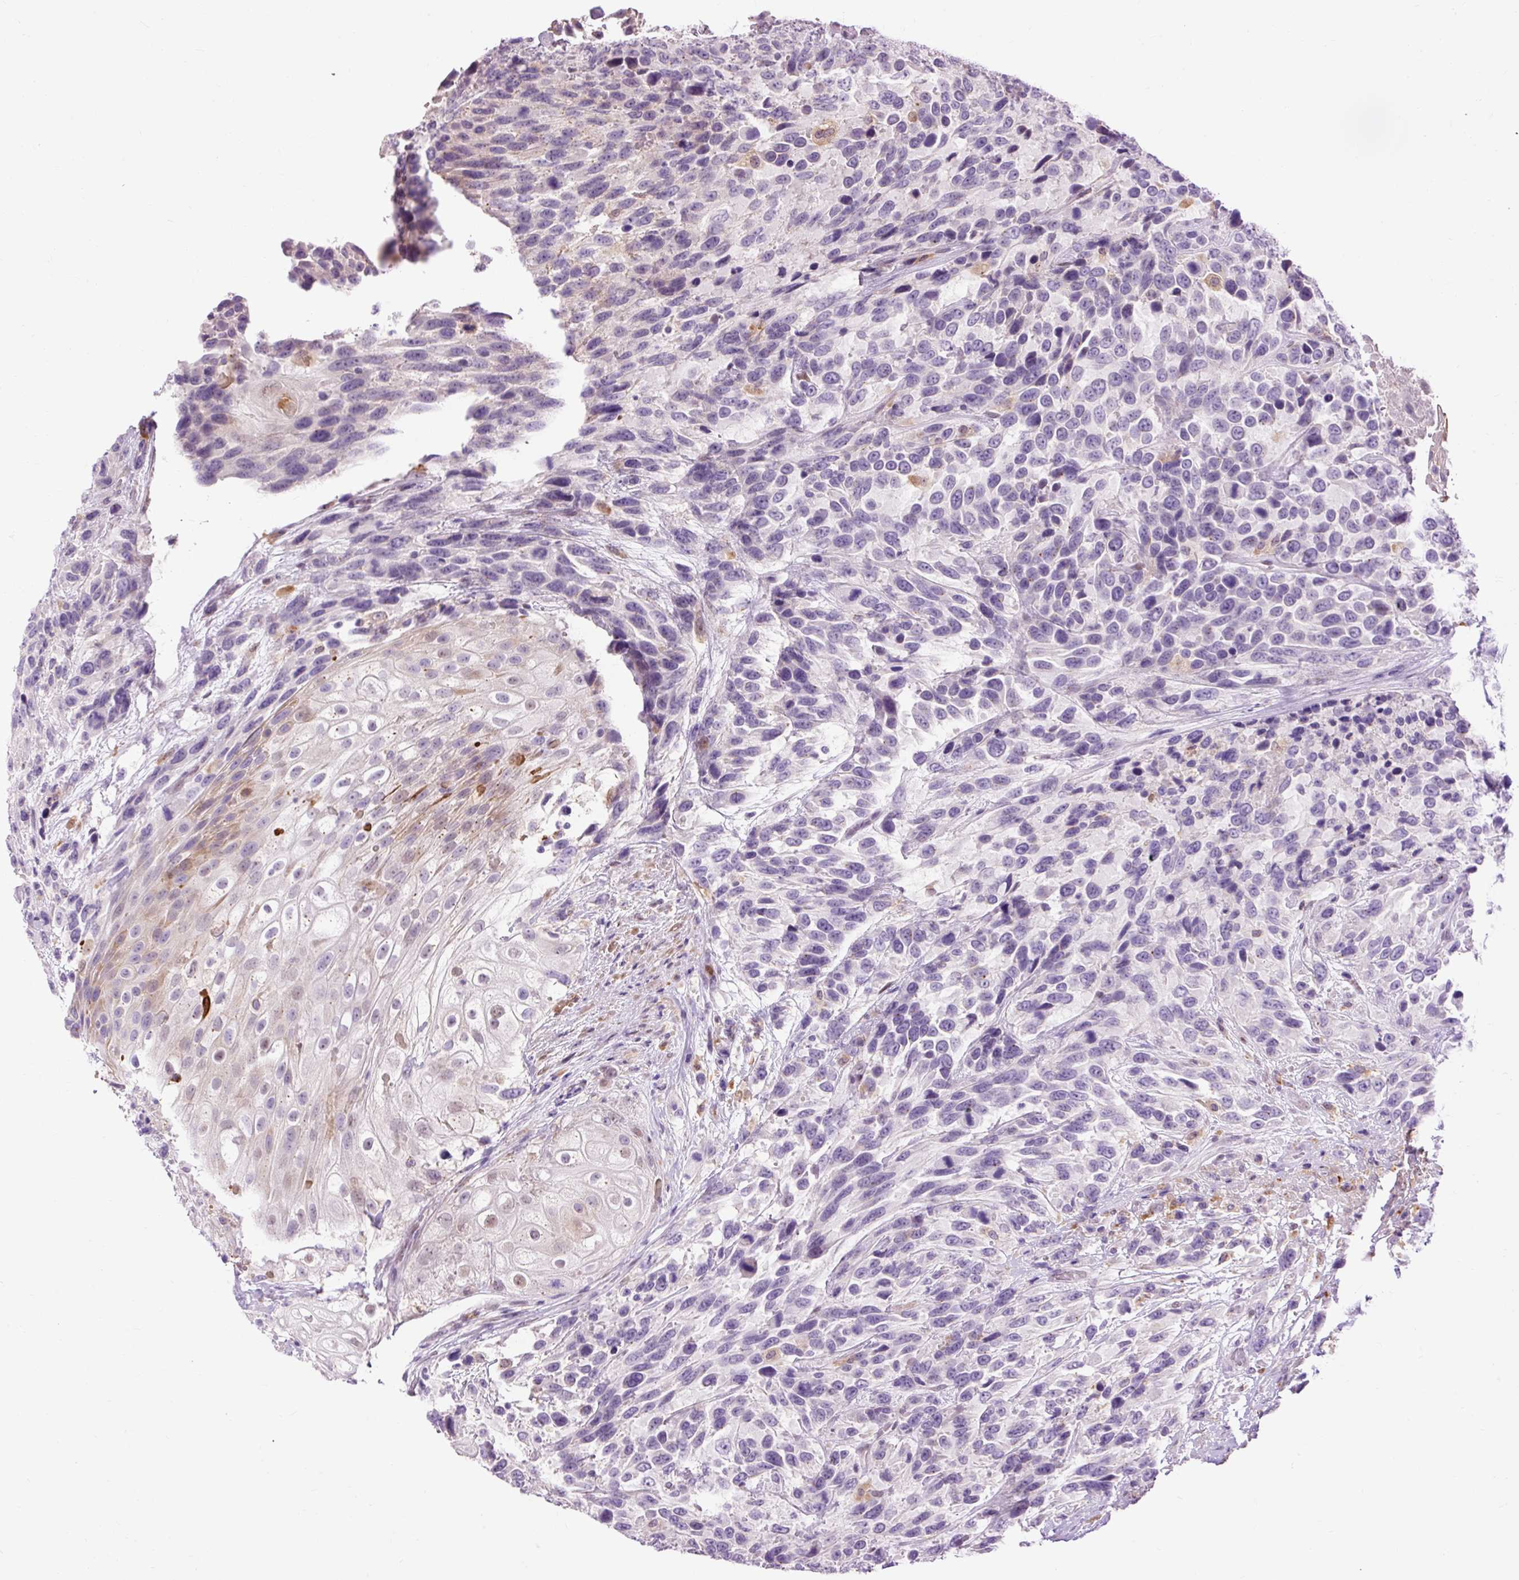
{"staining": {"intensity": "weak", "quantity": "<25%", "location": "nuclear"}, "tissue": "urothelial cancer", "cell_type": "Tumor cells", "image_type": "cancer", "snomed": [{"axis": "morphology", "description": "Urothelial carcinoma, High grade"}, {"axis": "topography", "description": "Urinary bladder"}], "caption": "Urothelial carcinoma (high-grade) stained for a protein using immunohistochemistry reveals no expression tumor cells.", "gene": "LY86", "patient": {"sex": "female", "age": 70}}